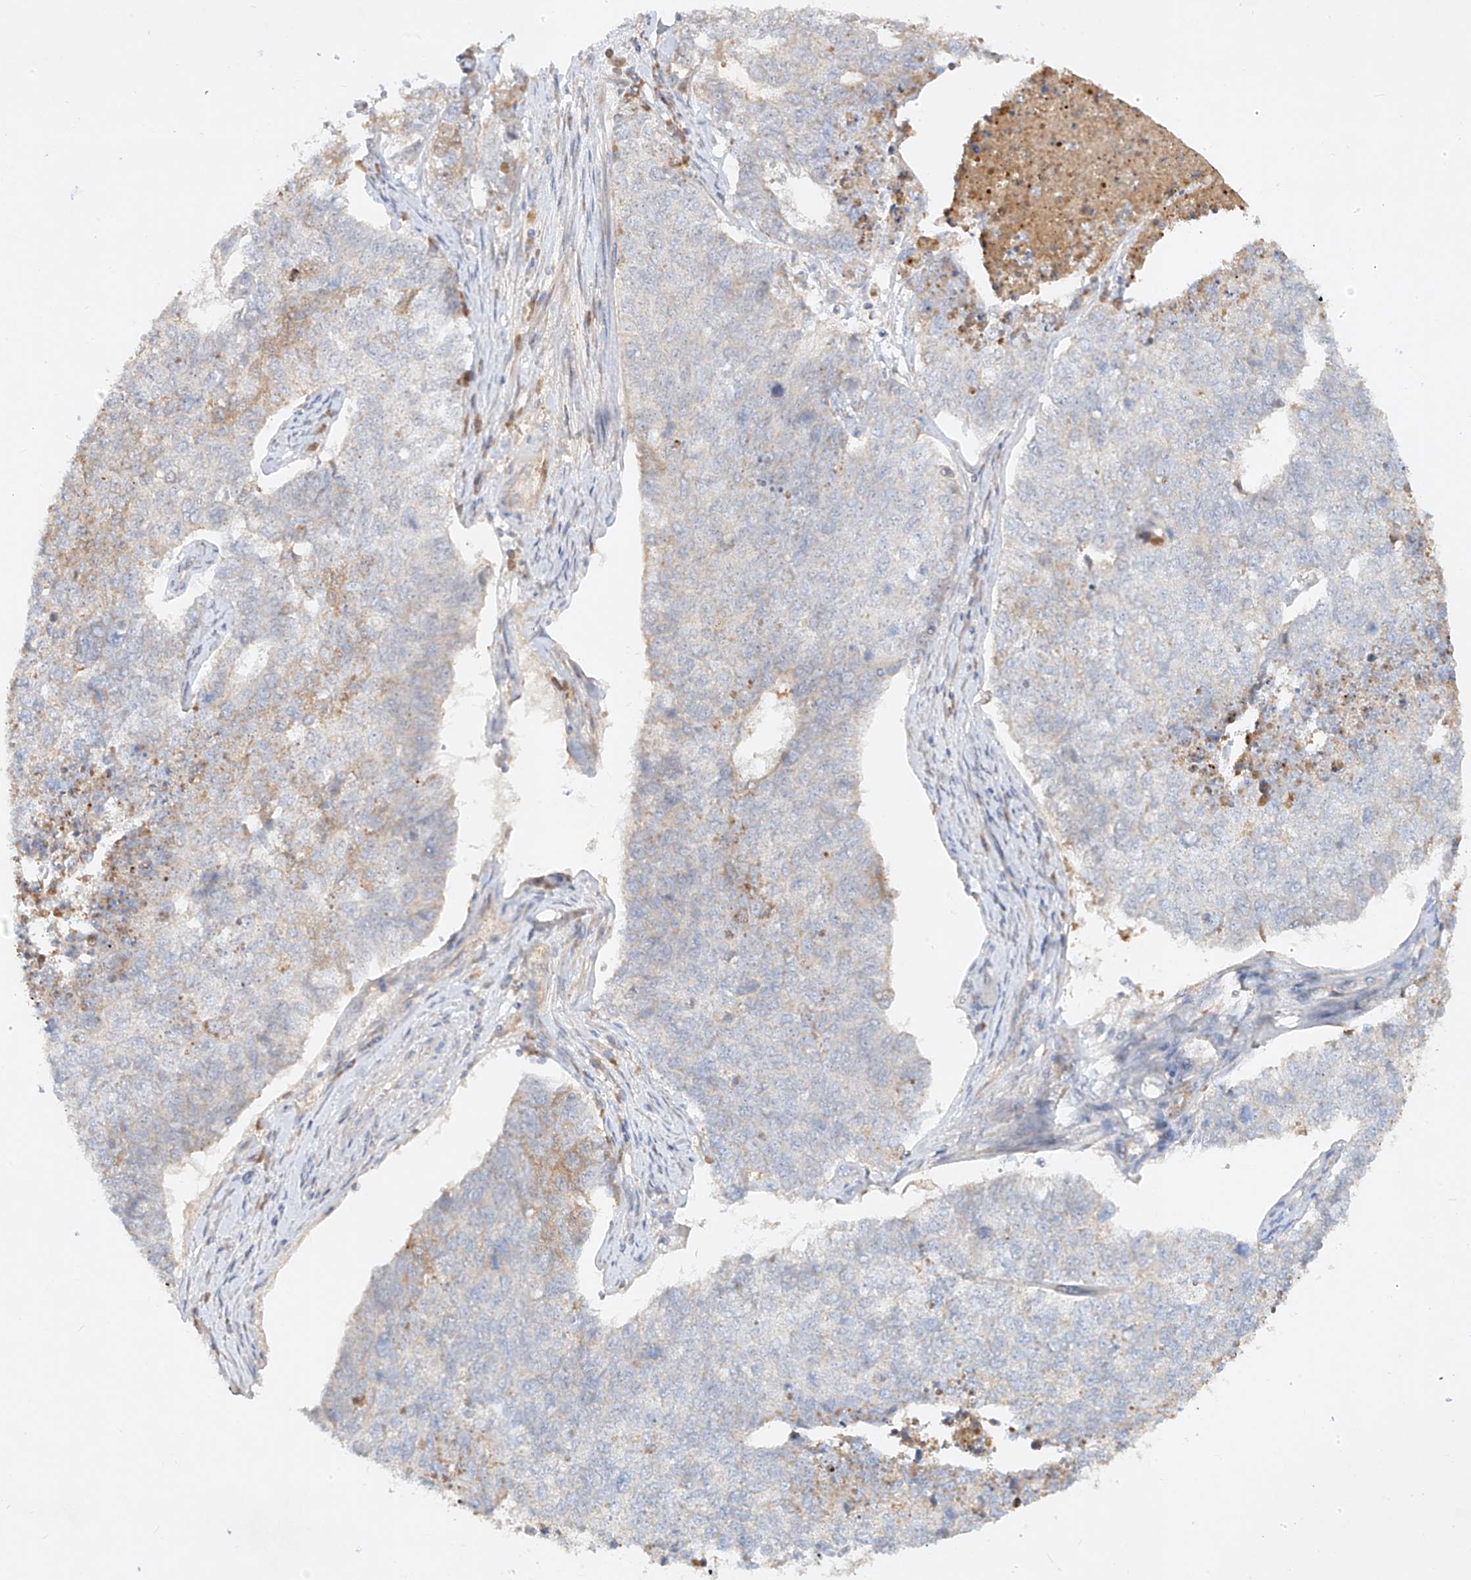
{"staining": {"intensity": "negative", "quantity": "none", "location": "none"}, "tissue": "cervical cancer", "cell_type": "Tumor cells", "image_type": "cancer", "snomed": [{"axis": "morphology", "description": "Squamous cell carcinoma, NOS"}, {"axis": "topography", "description": "Cervix"}], "caption": "Immunohistochemistry (IHC) photomicrograph of human cervical squamous cell carcinoma stained for a protein (brown), which displays no positivity in tumor cells.", "gene": "KPNA7", "patient": {"sex": "female", "age": 63}}